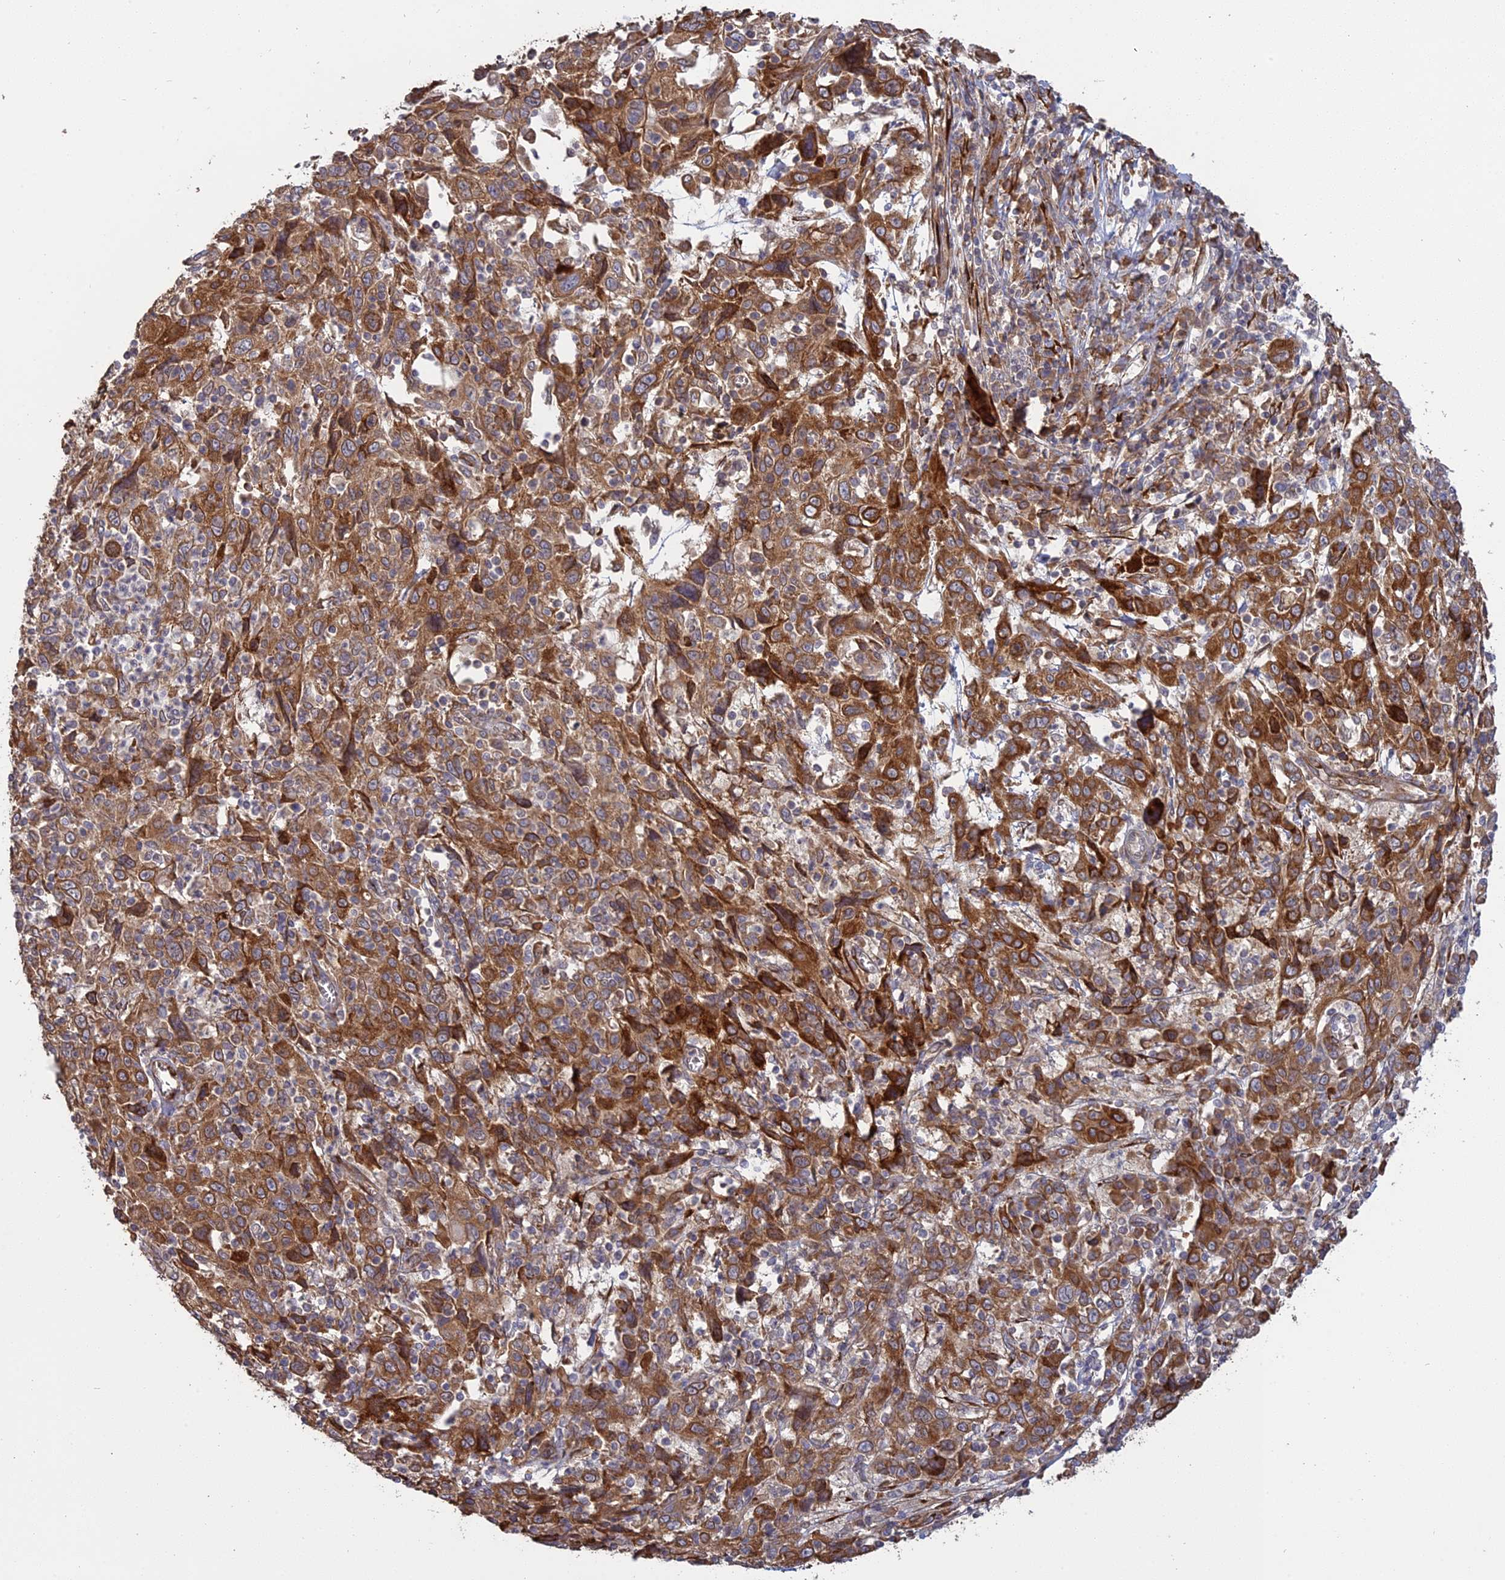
{"staining": {"intensity": "moderate", "quantity": ">75%", "location": "cytoplasmic/membranous"}, "tissue": "cervical cancer", "cell_type": "Tumor cells", "image_type": "cancer", "snomed": [{"axis": "morphology", "description": "Squamous cell carcinoma, NOS"}, {"axis": "topography", "description": "Cervix"}], "caption": "Immunohistochemistry photomicrograph of human squamous cell carcinoma (cervical) stained for a protein (brown), which reveals medium levels of moderate cytoplasmic/membranous positivity in about >75% of tumor cells.", "gene": "PPIC", "patient": {"sex": "female", "age": 46}}